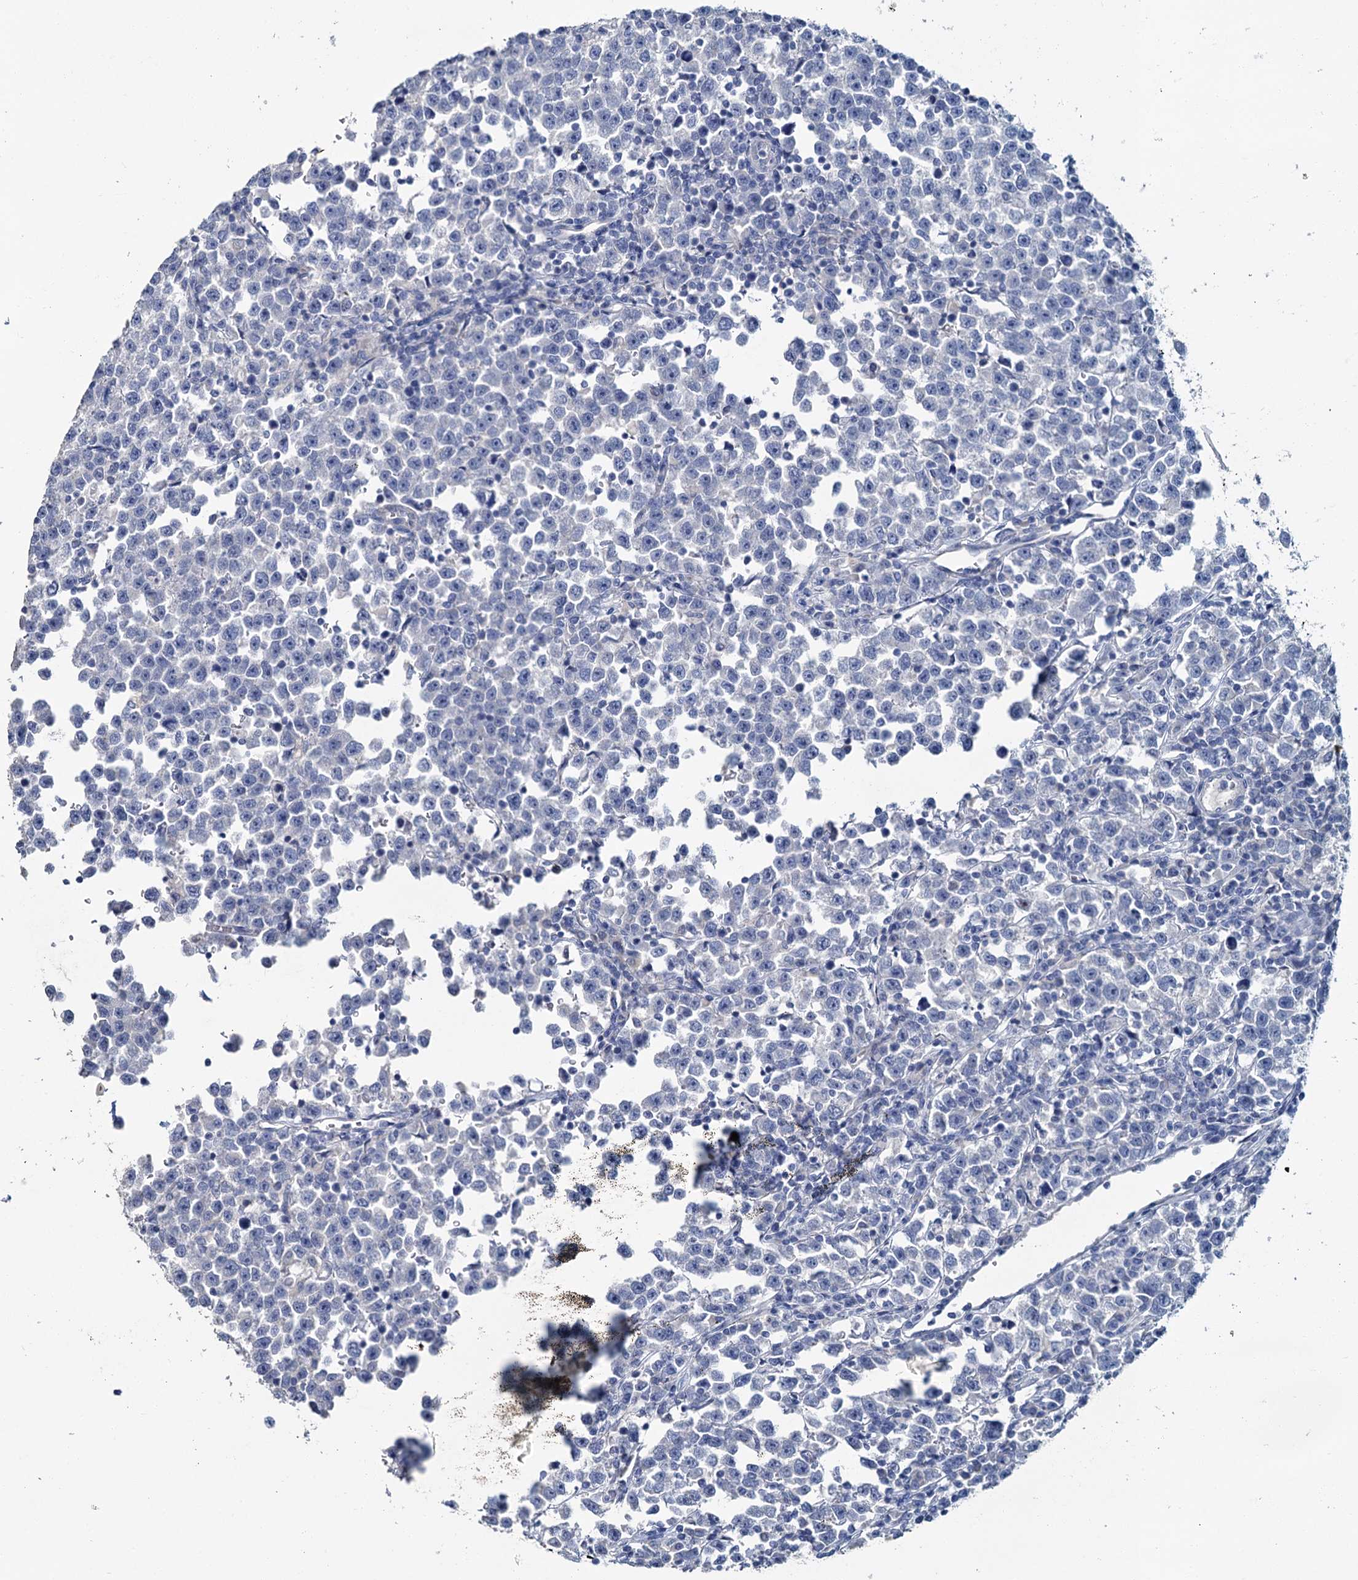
{"staining": {"intensity": "negative", "quantity": "none", "location": "none"}, "tissue": "testis cancer", "cell_type": "Tumor cells", "image_type": "cancer", "snomed": [{"axis": "morphology", "description": "Normal tissue, NOS"}, {"axis": "morphology", "description": "Seminoma, NOS"}, {"axis": "topography", "description": "Testis"}], "caption": "A high-resolution histopathology image shows immunohistochemistry (IHC) staining of testis seminoma, which reveals no significant expression in tumor cells.", "gene": "SNCB", "patient": {"sex": "male", "age": 43}}